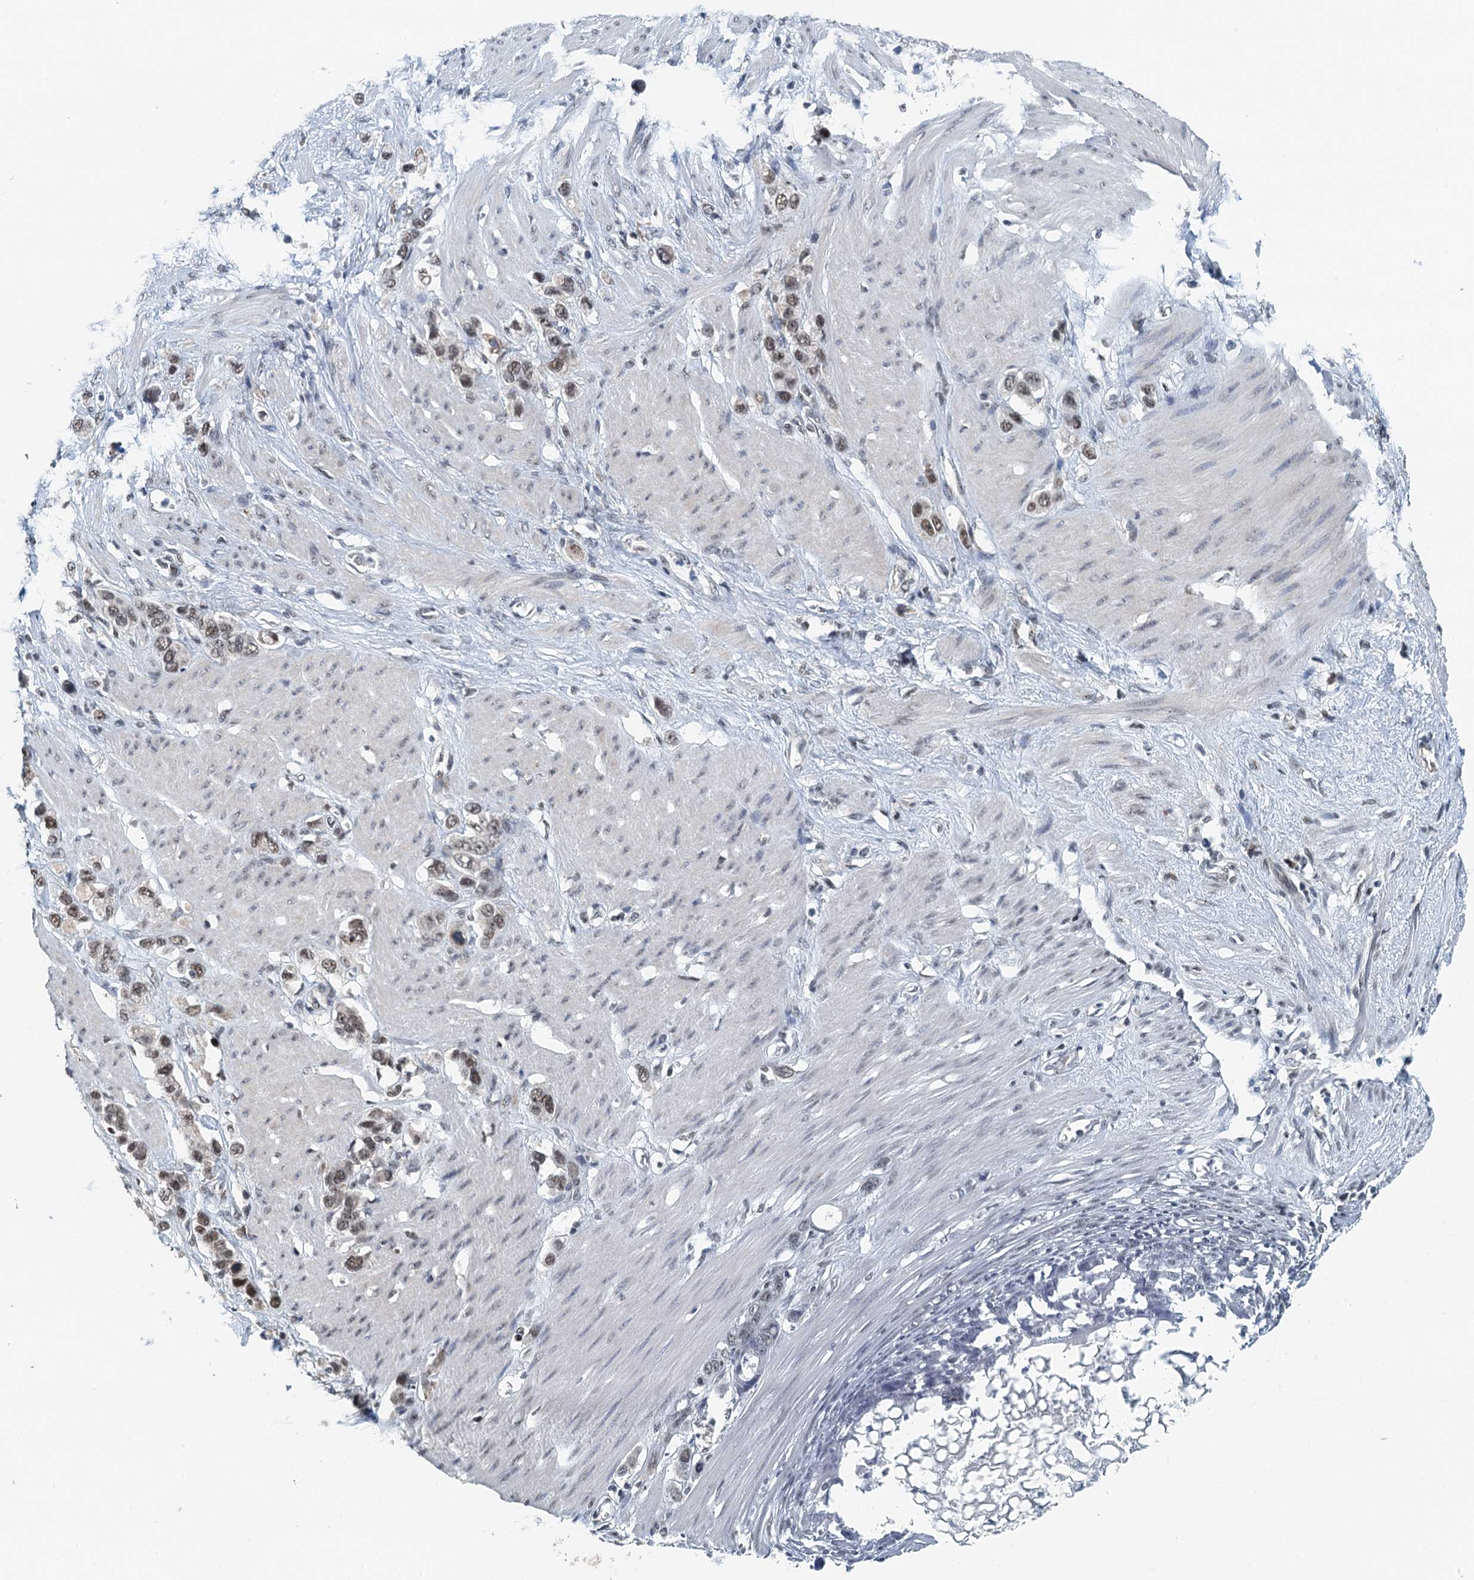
{"staining": {"intensity": "moderate", "quantity": ">75%", "location": "nuclear"}, "tissue": "stomach cancer", "cell_type": "Tumor cells", "image_type": "cancer", "snomed": [{"axis": "morphology", "description": "Adenocarcinoma, NOS"}, {"axis": "morphology", "description": "Adenocarcinoma, High grade"}, {"axis": "topography", "description": "Stomach, upper"}, {"axis": "topography", "description": "Stomach, lower"}], "caption": "Protein positivity by IHC exhibits moderate nuclear expression in about >75% of tumor cells in stomach cancer.", "gene": "MTA3", "patient": {"sex": "female", "age": 65}}